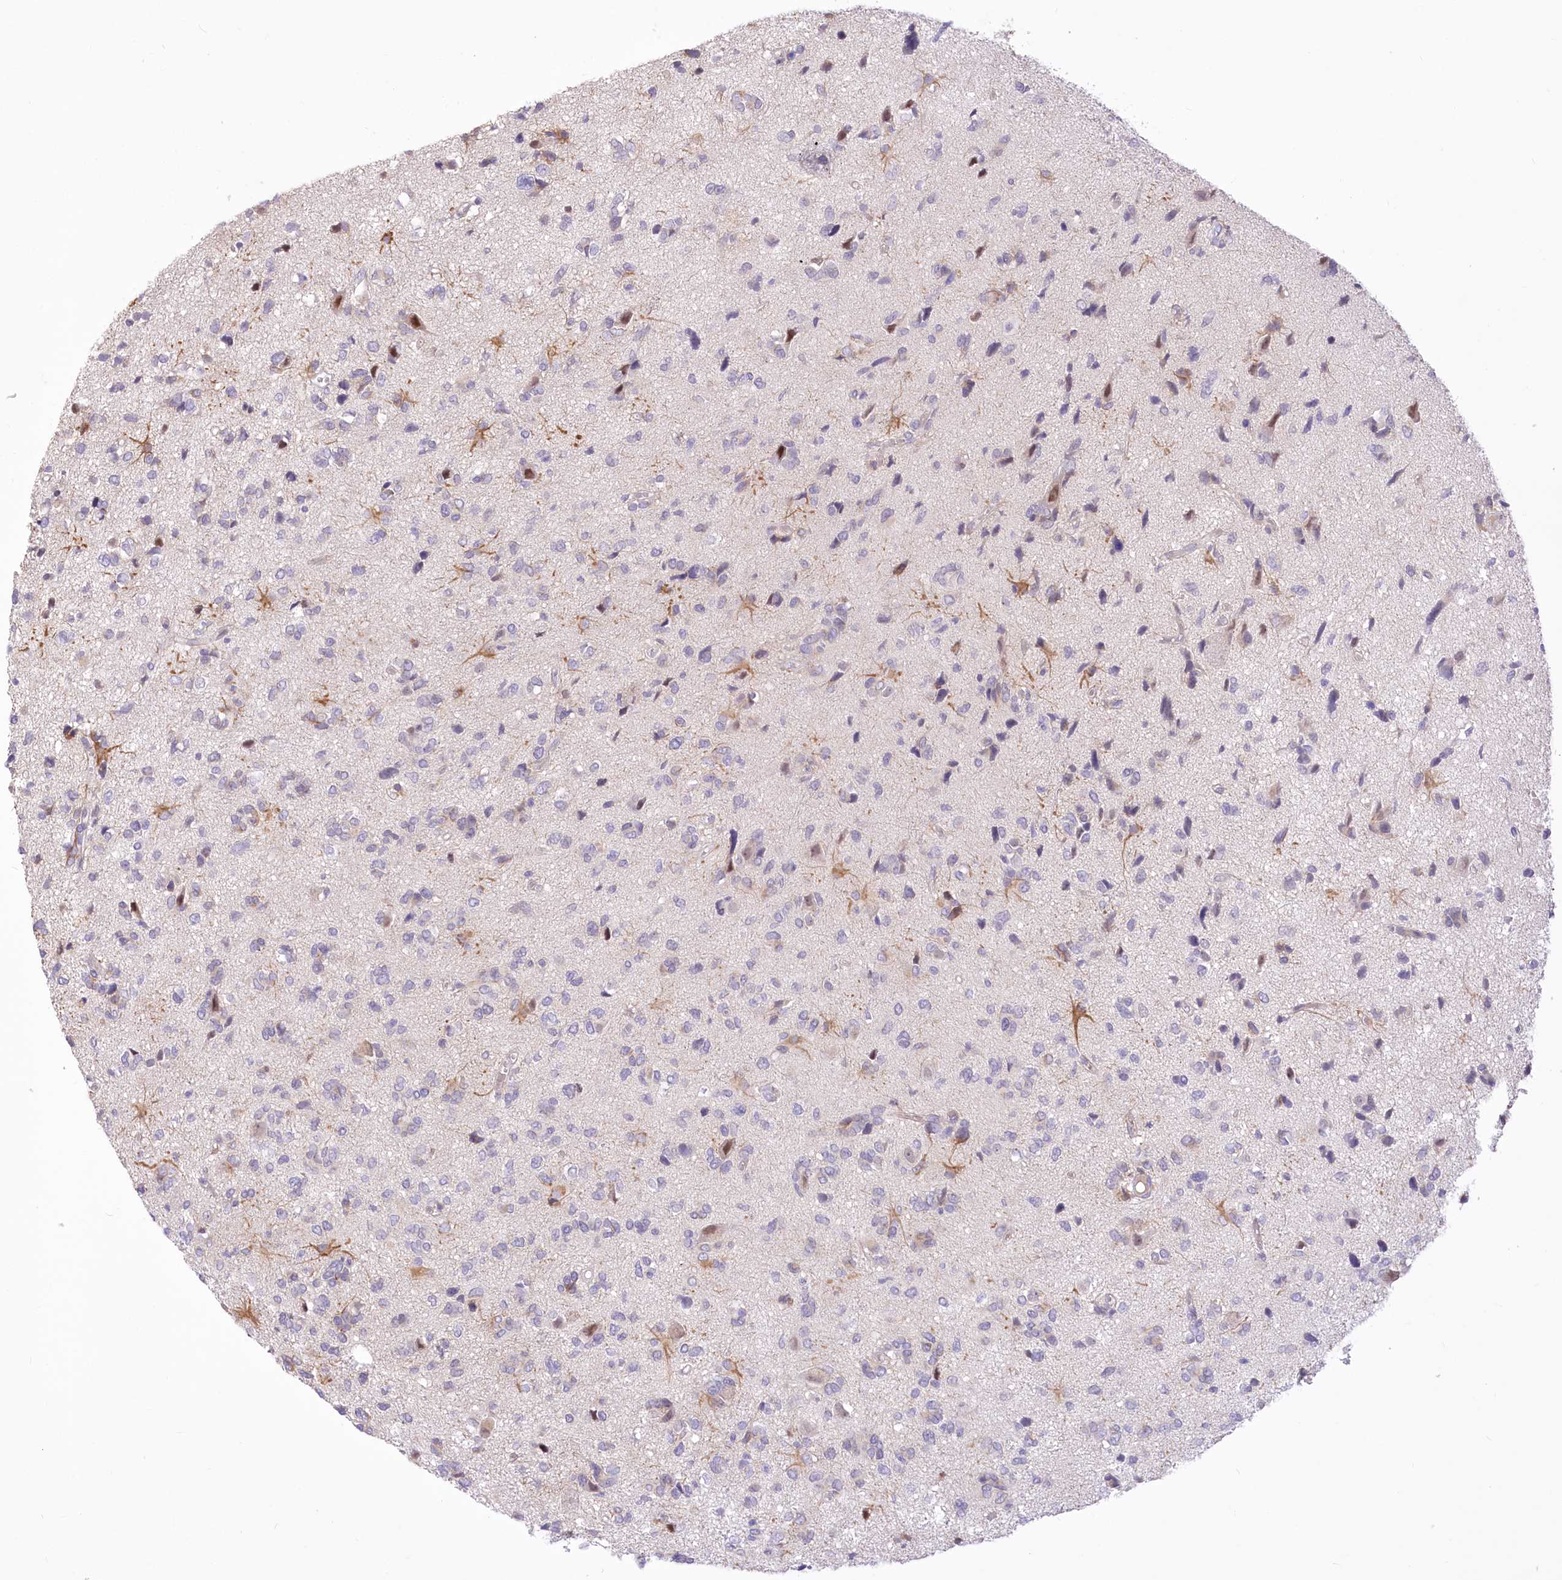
{"staining": {"intensity": "negative", "quantity": "none", "location": "none"}, "tissue": "glioma", "cell_type": "Tumor cells", "image_type": "cancer", "snomed": [{"axis": "morphology", "description": "Glioma, malignant, High grade"}, {"axis": "topography", "description": "Brain"}], "caption": "IHC of human glioma demonstrates no expression in tumor cells. The staining was performed using DAB (3,3'-diaminobenzidine) to visualize the protein expression in brown, while the nuclei were stained in blue with hematoxylin (Magnification: 20x).", "gene": "BEND7", "patient": {"sex": "female", "age": 59}}